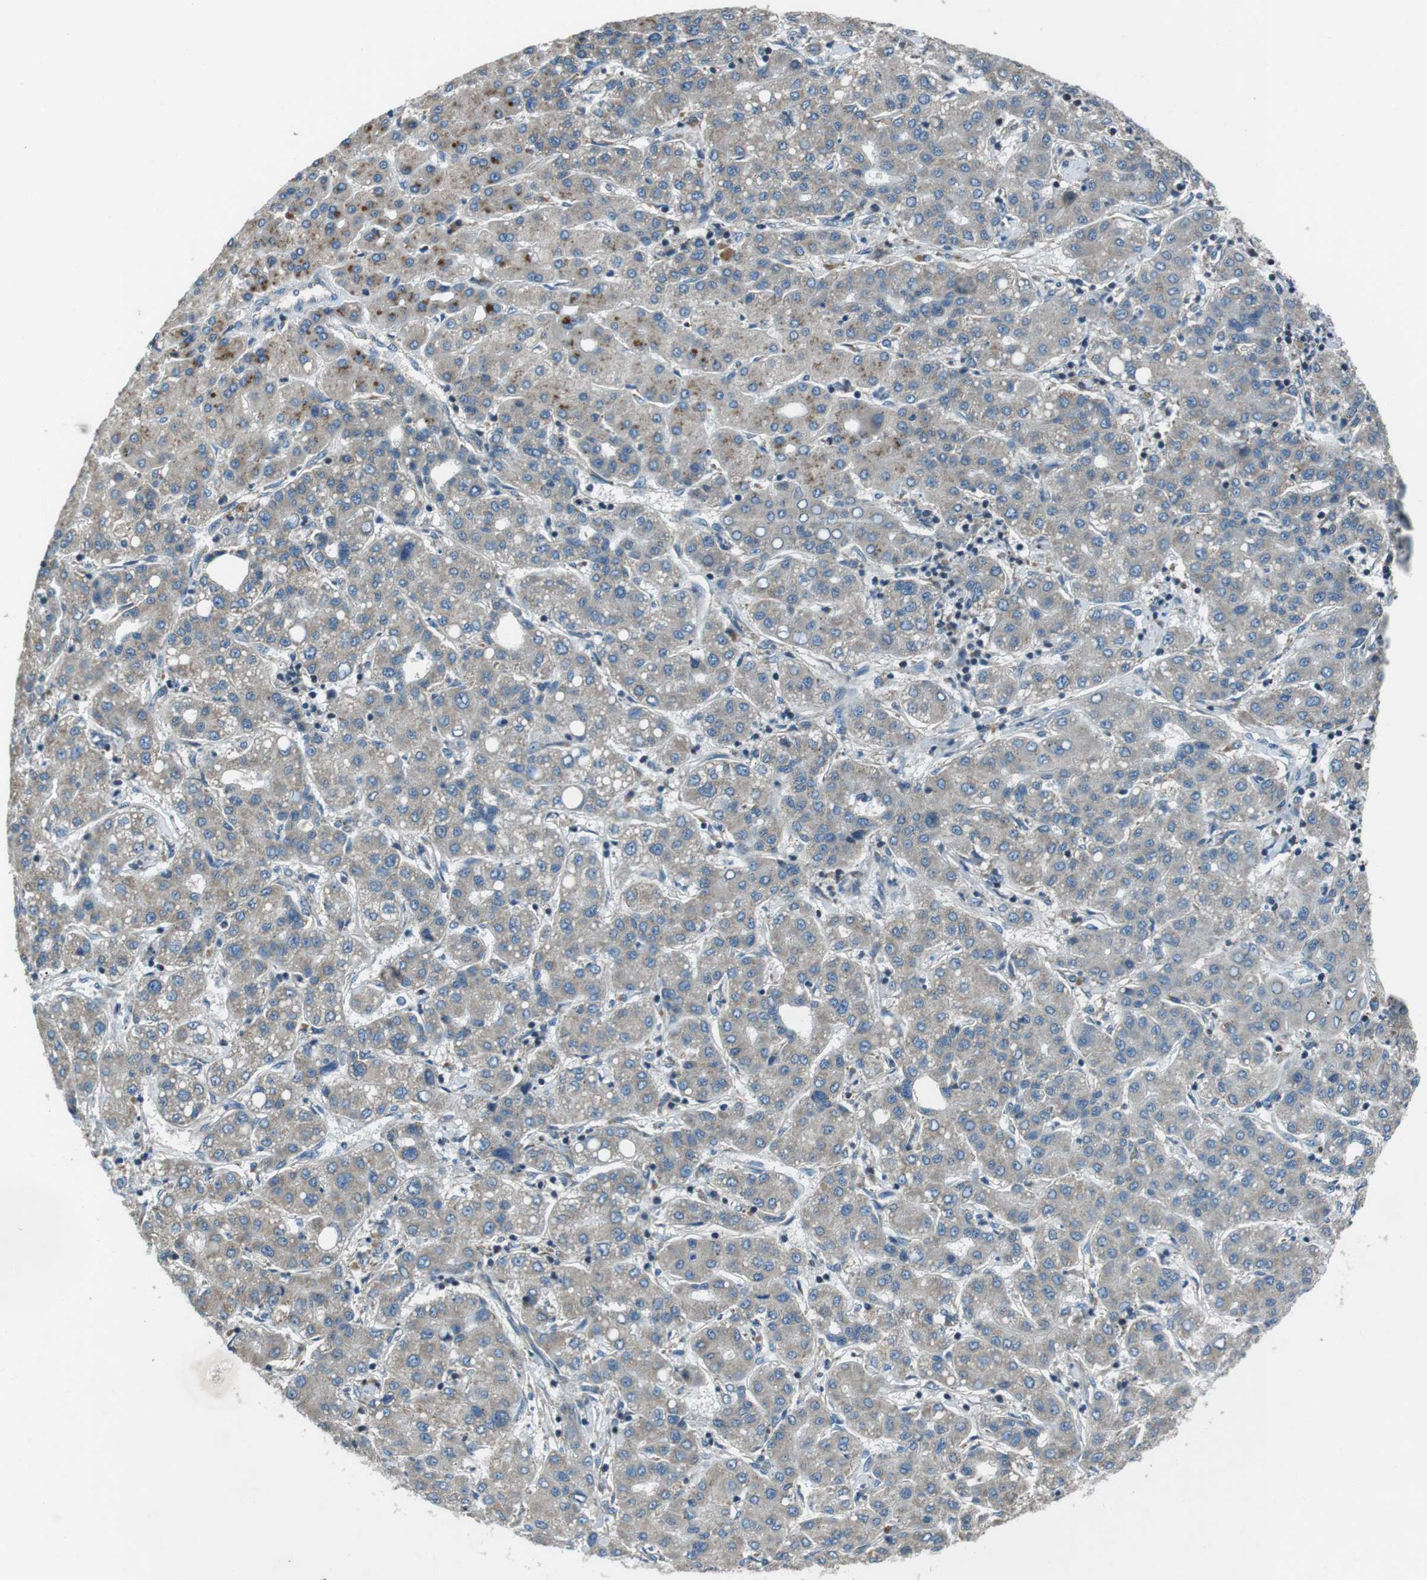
{"staining": {"intensity": "negative", "quantity": "none", "location": "none"}, "tissue": "liver cancer", "cell_type": "Tumor cells", "image_type": "cancer", "snomed": [{"axis": "morphology", "description": "Carcinoma, Hepatocellular, NOS"}, {"axis": "topography", "description": "Liver"}], "caption": "High power microscopy histopathology image of an immunohistochemistry micrograph of liver cancer (hepatocellular carcinoma), revealing no significant positivity in tumor cells. Nuclei are stained in blue.", "gene": "FAM3B", "patient": {"sex": "male", "age": 65}}